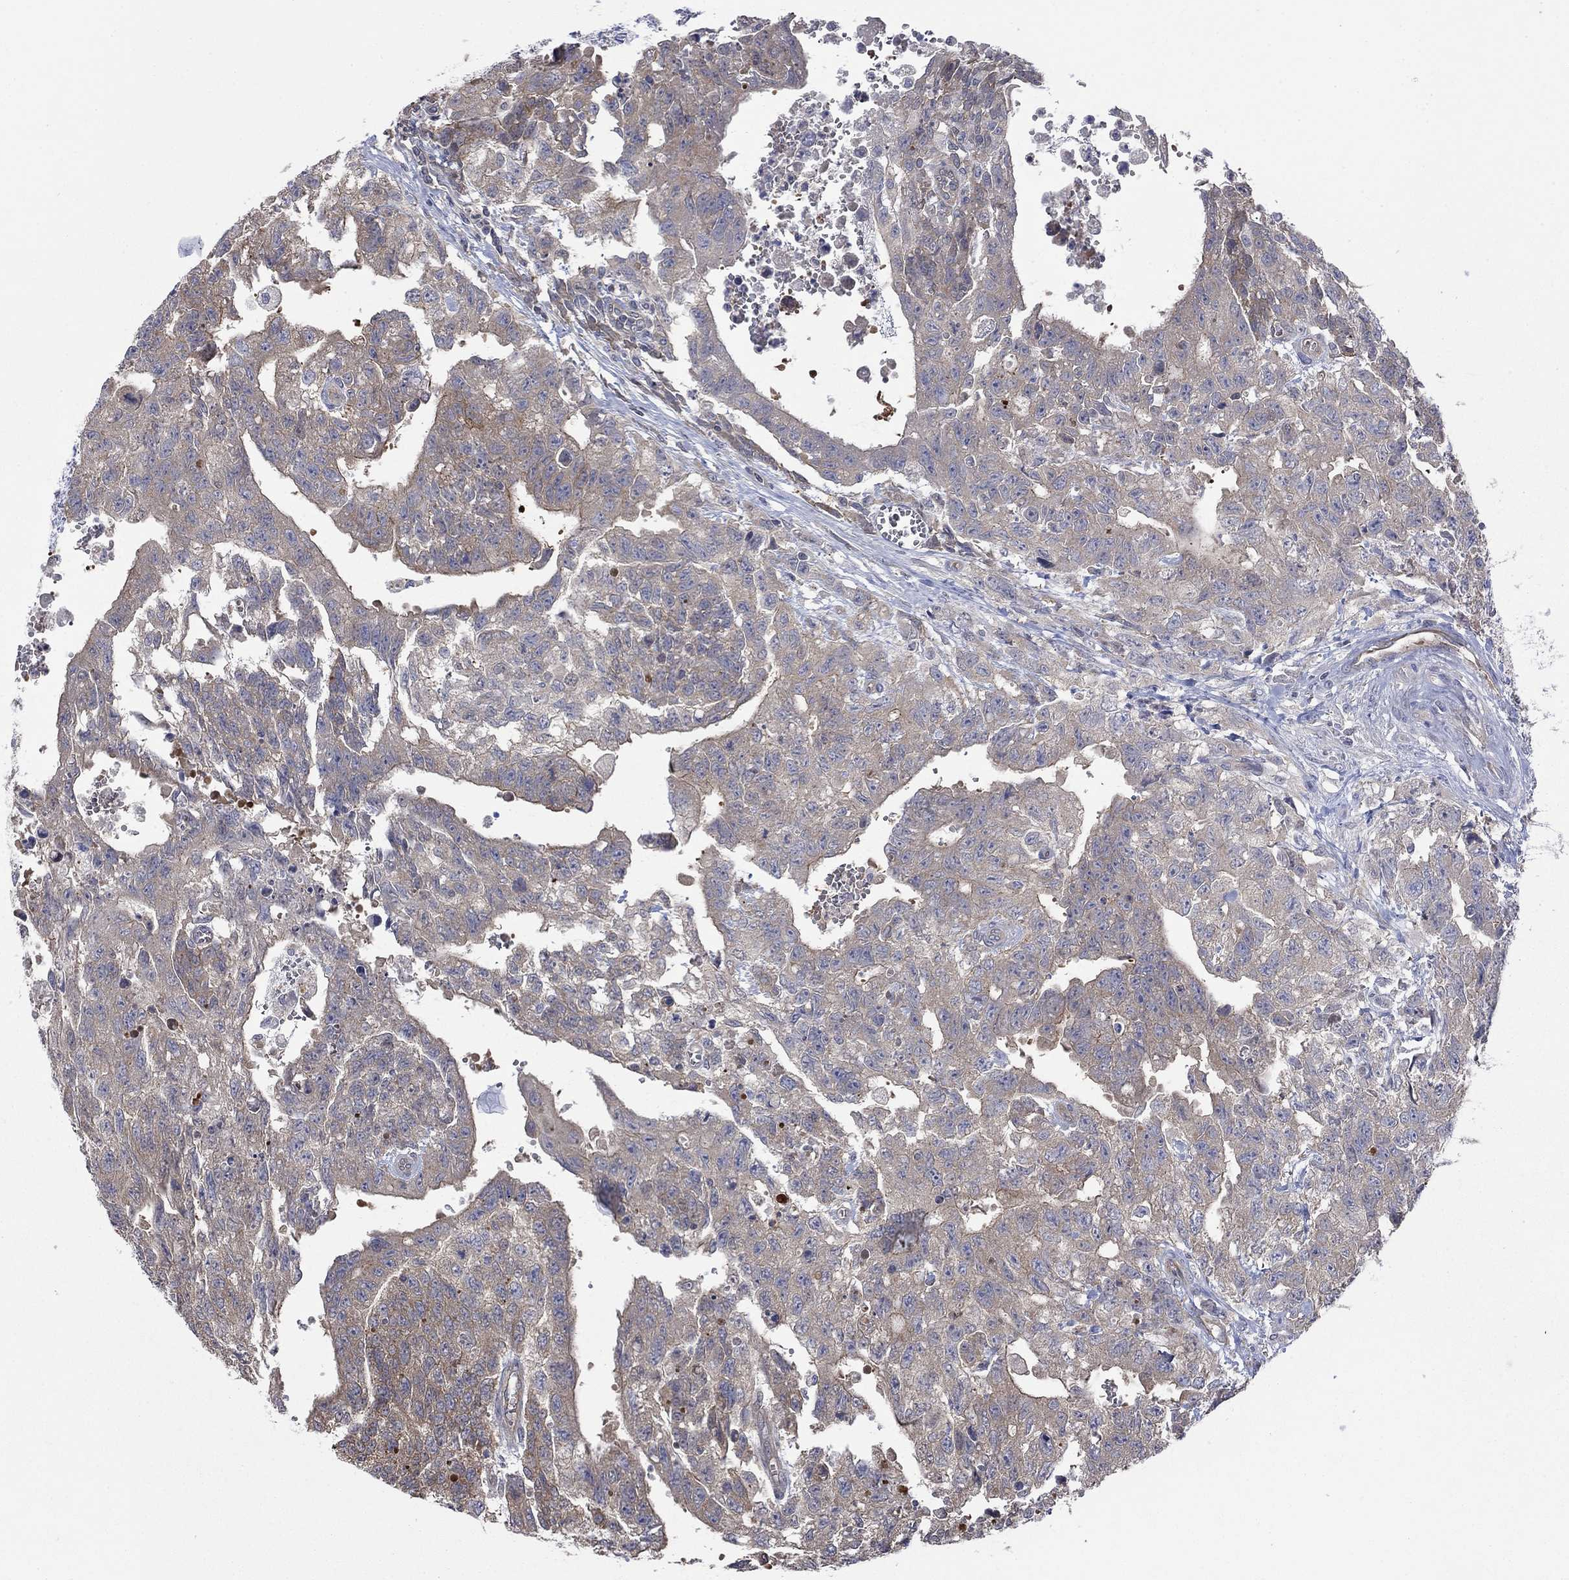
{"staining": {"intensity": "weak", "quantity": "<25%", "location": "cytoplasmic/membranous"}, "tissue": "testis cancer", "cell_type": "Tumor cells", "image_type": "cancer", "snomed": [{"axis": "morphology", "description": "Carcinoma, Embryonal, NOS"}, {"axis": "topography", "description": "Testis"}], "caption": "Human embryonal carcinoma (testis) stained for a protein using immunohistochemistry (IHC) shows no positivity in tumor cells.", "gene": "PDZD2", "patient": {"sex": "male", "age": 24}}